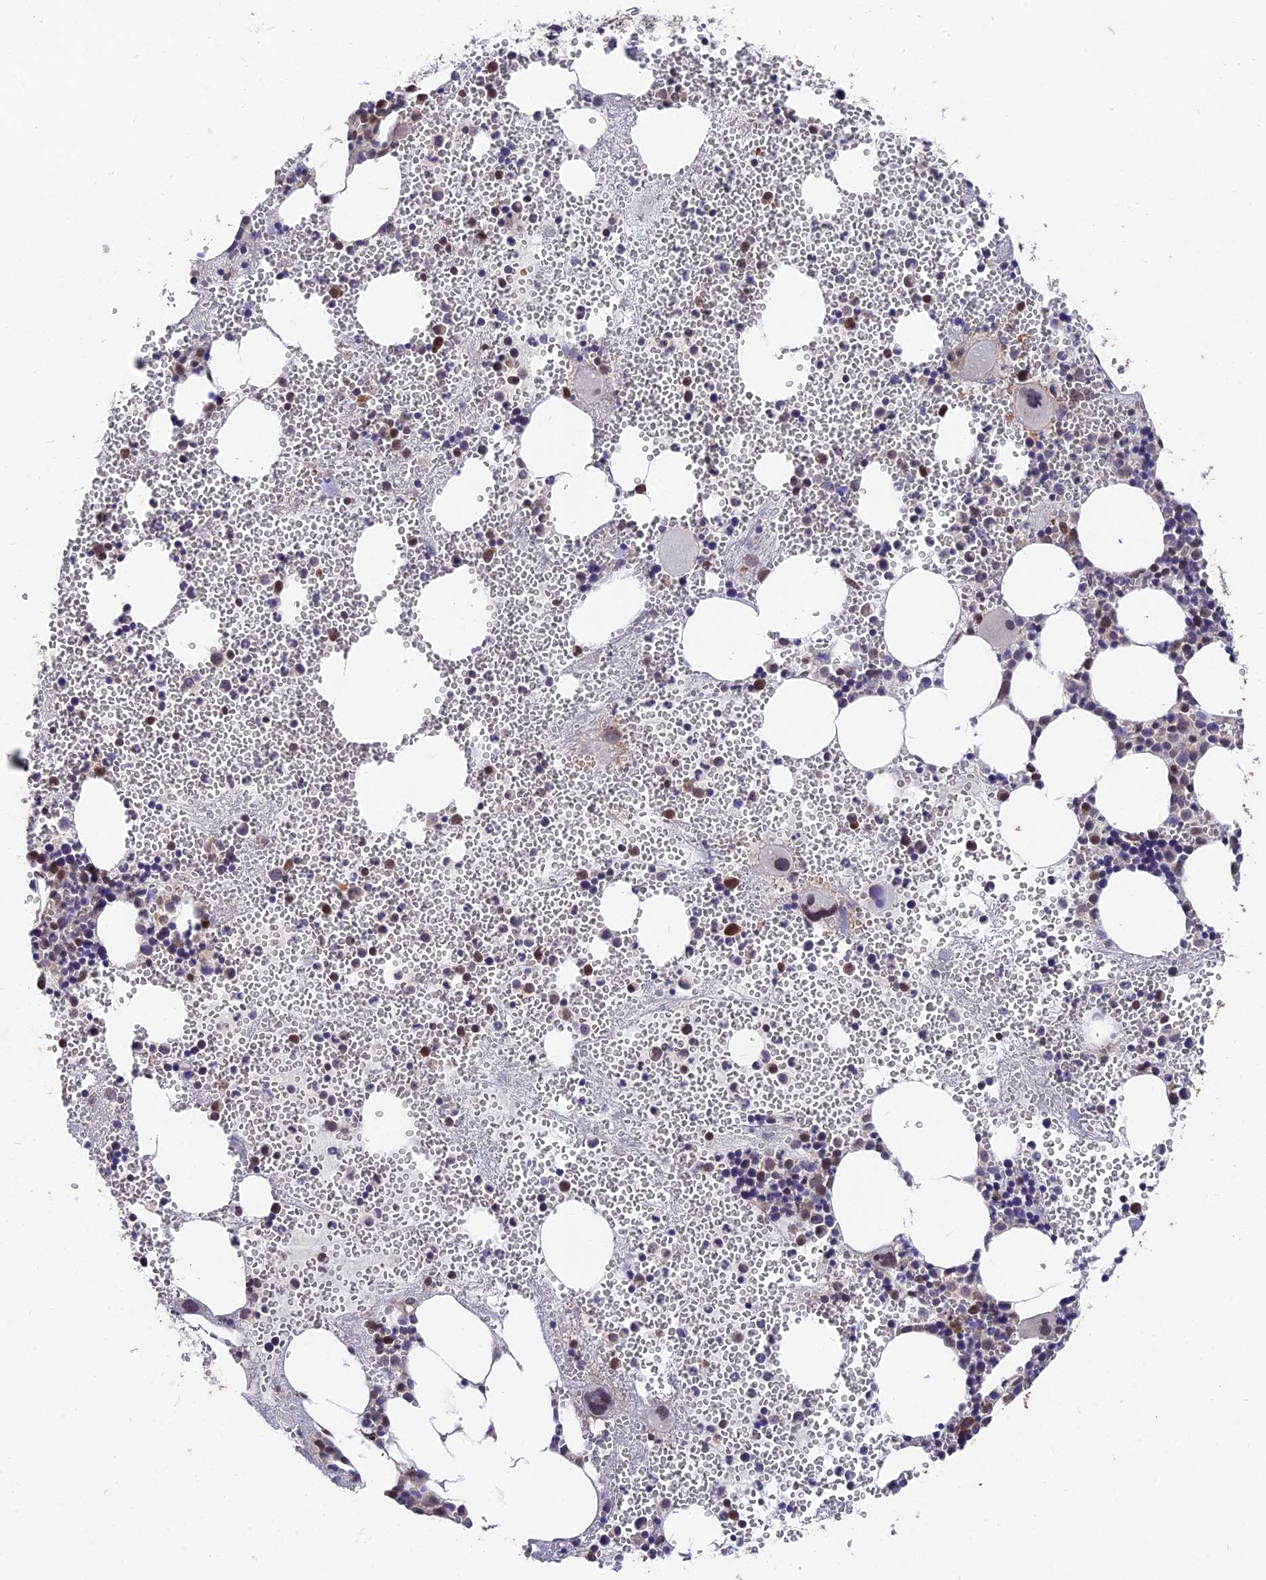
{"staining": {"intensity": "moderate", "quantity": "25%-75%", "location": "cytoplasmic/membranous,nuclear"}, "tissue": "bone marrow", "cell_type": "Hematopoietic cells", "image_type": "normal", "snomed": [{"axis": "morphology", "description": "Normal tissue, NOS"}, {"axis": "morphology", "description": "Inflammation, NOS"}, {"axis": "topography", "description": "Bone marrow"}], "caption": "Hematopoietic cells exhibit moderate cytoplasmic/membranous,nuclear positivity in about 25%-75% of cells in benign bone marrow. (DAB (3,3'-diaminobenzidine) IHC with brightfield microscopy, high magnification).", "gene": "INPP4A", "patient": {"sex": "female", "age": 76}}